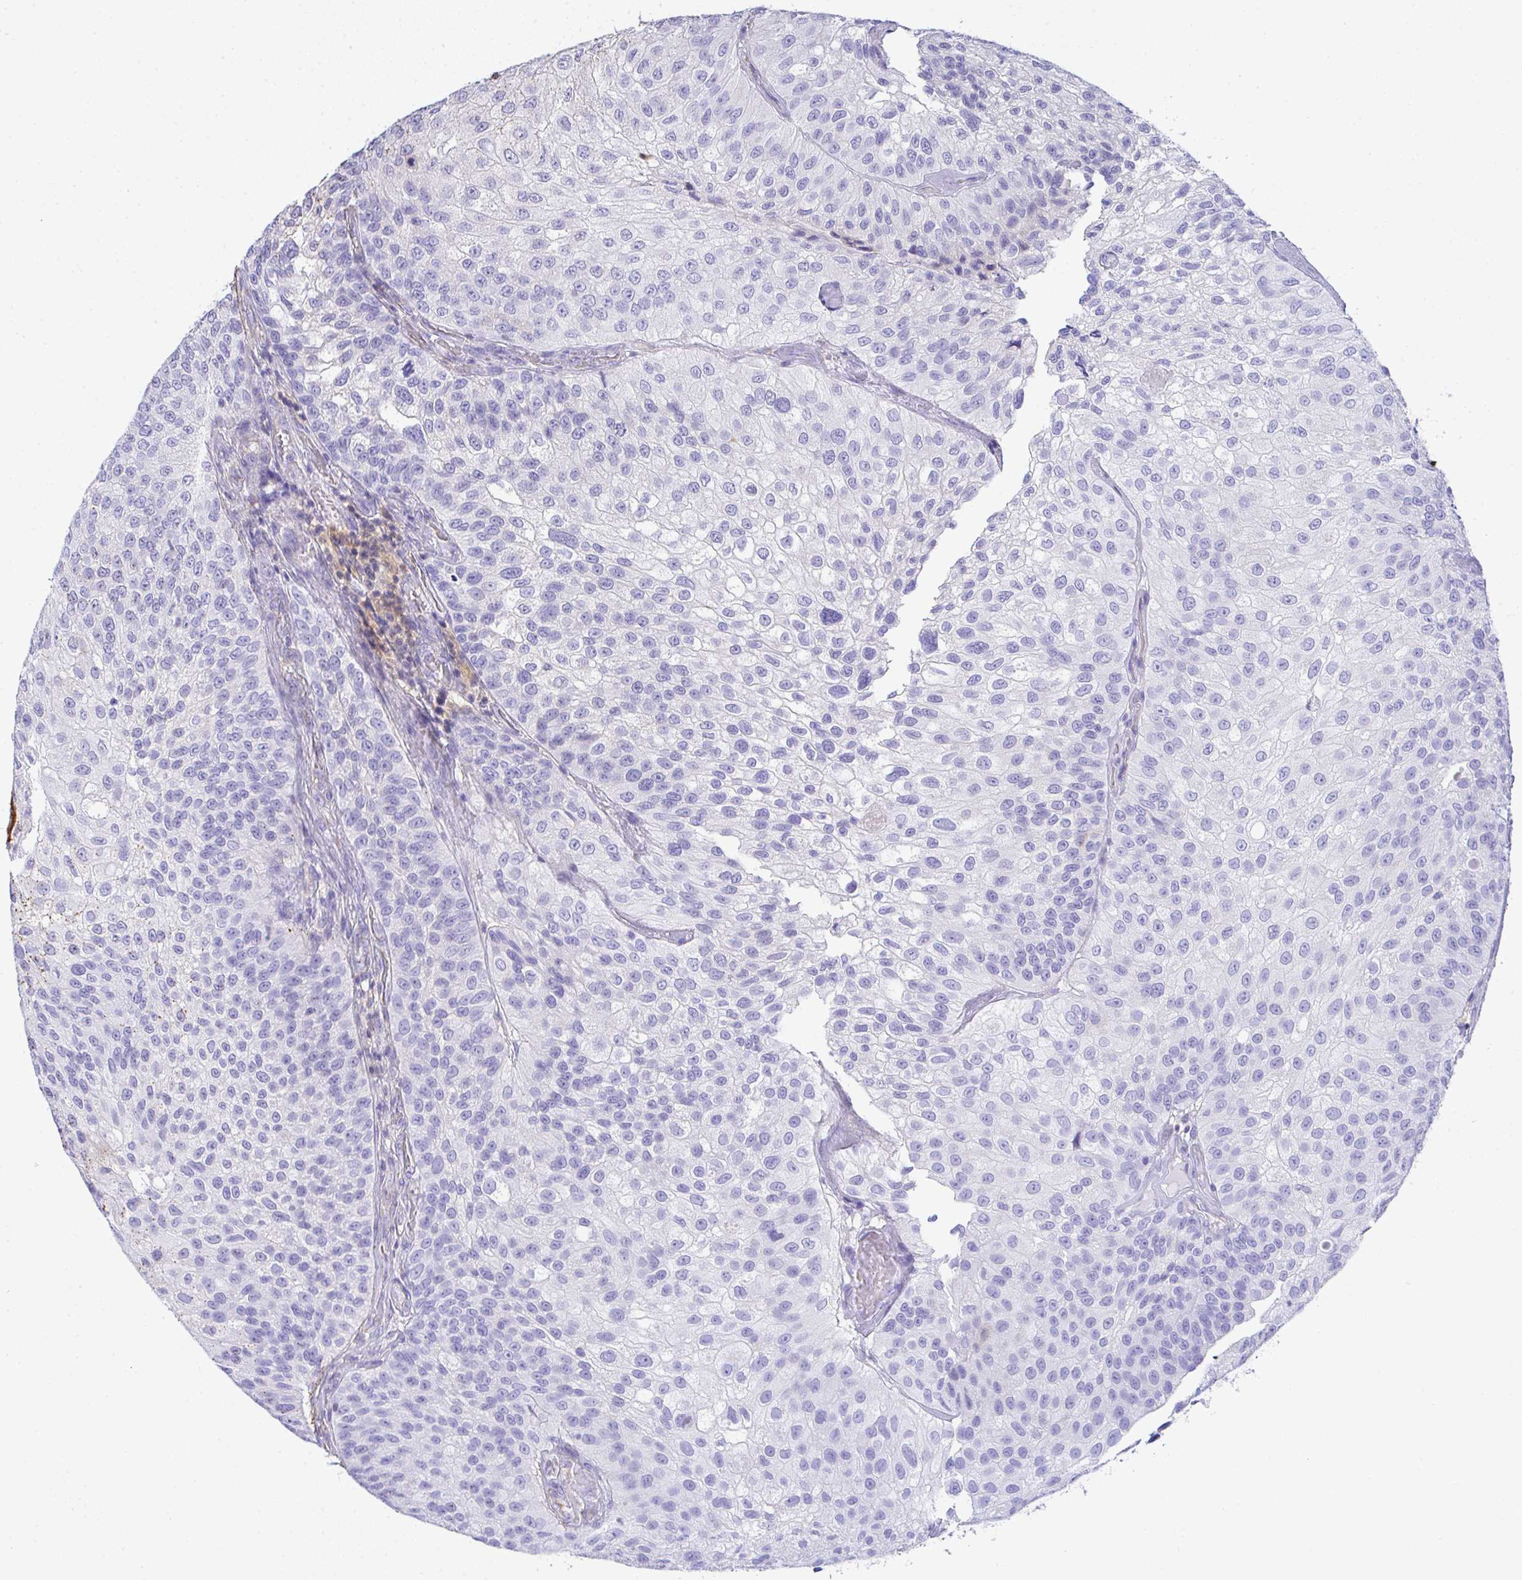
{"staining": {"intensity": "negative", "quantity": "none", "location": "none"}, "tissue": "urothelial cancer", "cell_type": "Tumor cells", "image_type": "cancer", "snomed": [{"axis": "morphology", "description": "Urothelial carcinoma, NOS"}, {"axis": "topography", "description": "Urinary bladder"}], "caption": "Tumor cells are negative for brown protein staining in transitional cell carcinoma.", "gene": "TNFAIP8", "patient": {"sex": "male", "age": 87}}